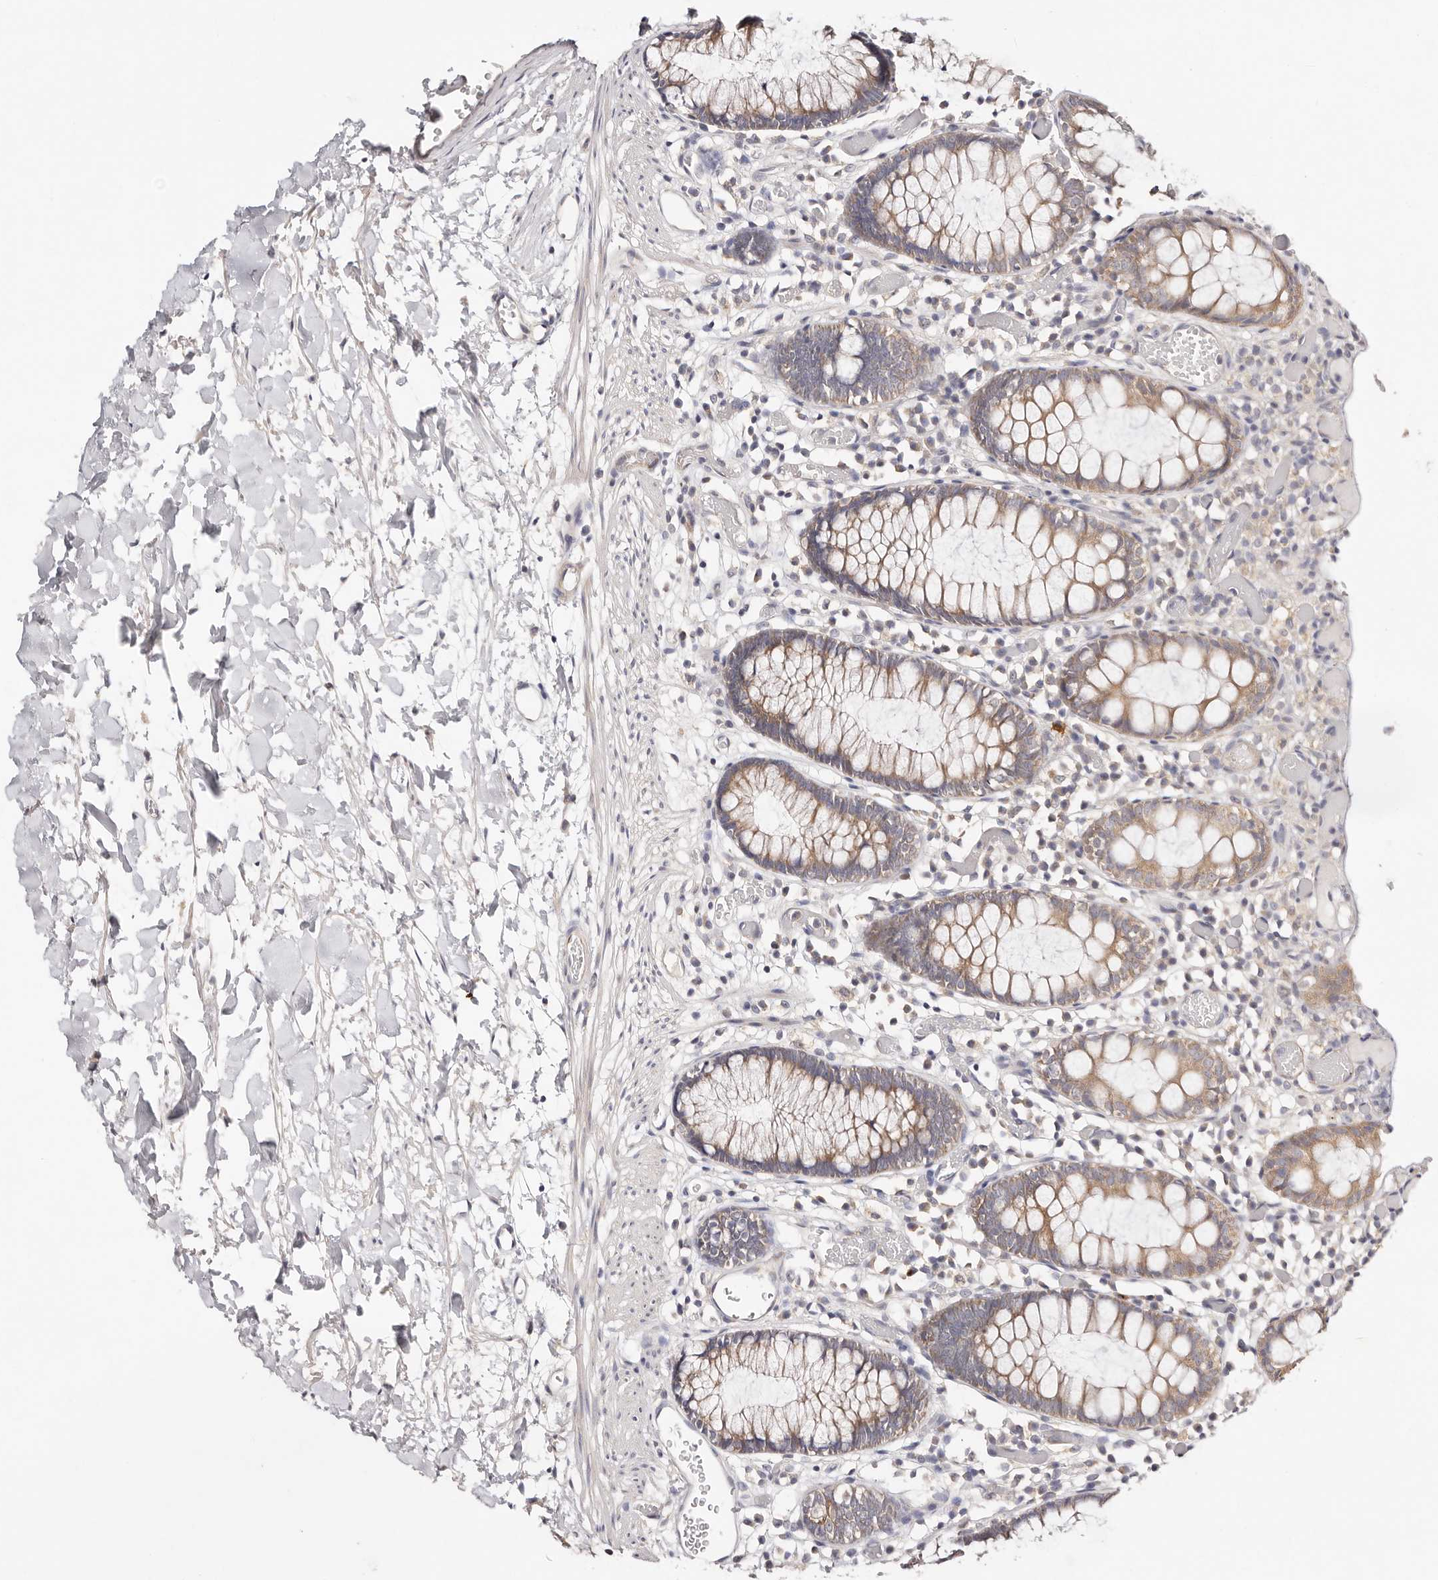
{"staining": {"intensity": "negative", "quantity": "none", "location": "none"}, "tissue": "colon", "cell_type": "Endothelial cells", "image_type": "normal", "snomed": [{"axis": "morphology", "description": "Normal tissue, NOS"}, {"axis": "topography", "description": "Colon"}], "caption": "DAB (3,3'-diaminobenzidine) immunohistochemical staining of benign human colon shows no significant staining in endothelial cells.", "gene": "VIPAS39", "patient": {"sex": "male", "age": 14}}